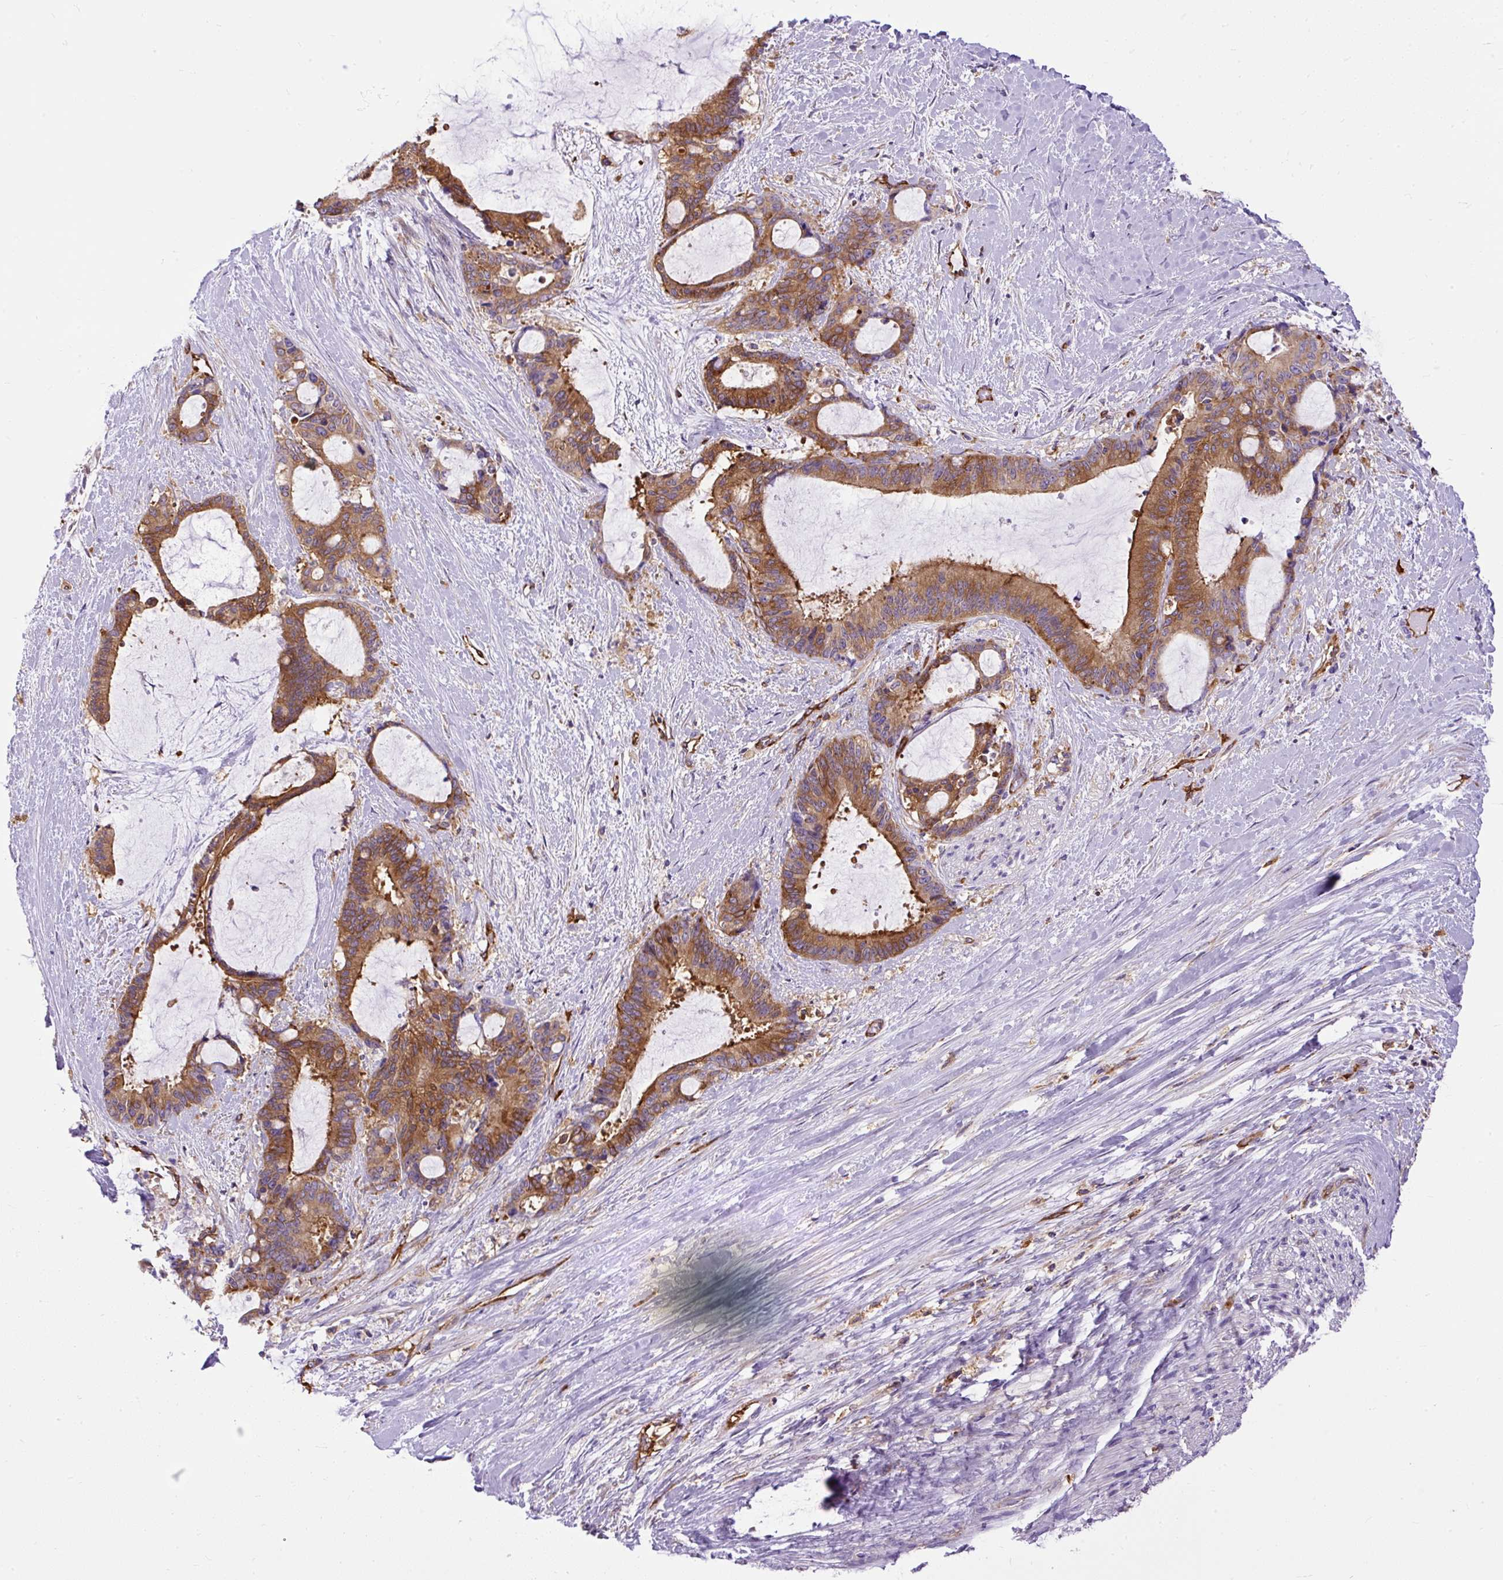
{"staining": {"intensity": "moderate", "quantity": ">75%", "location": "cytoplasmic/membranous"}, "tissue": "liver cancer", "cell_type": "Tumor cells", "image_type": "cancer", "snomed": [{"axis": "morphology", "description": "Normal tissue, NOS"}, {"axis": "morphology", "description": "Cholangiocarcinoma"}, {"axis": "topography", "description": "Liver"}, {"axis": "topography", "description": "Peripheral nerve tissue"}], "caption": "The immunohistochemical stain labels moderate cytoplasmic/membranous positivity in tumor cells of liver cholangiocarcinoma tissue.", "gene": "MAP1S", "patient": {"sex": "female", "age": 73}}